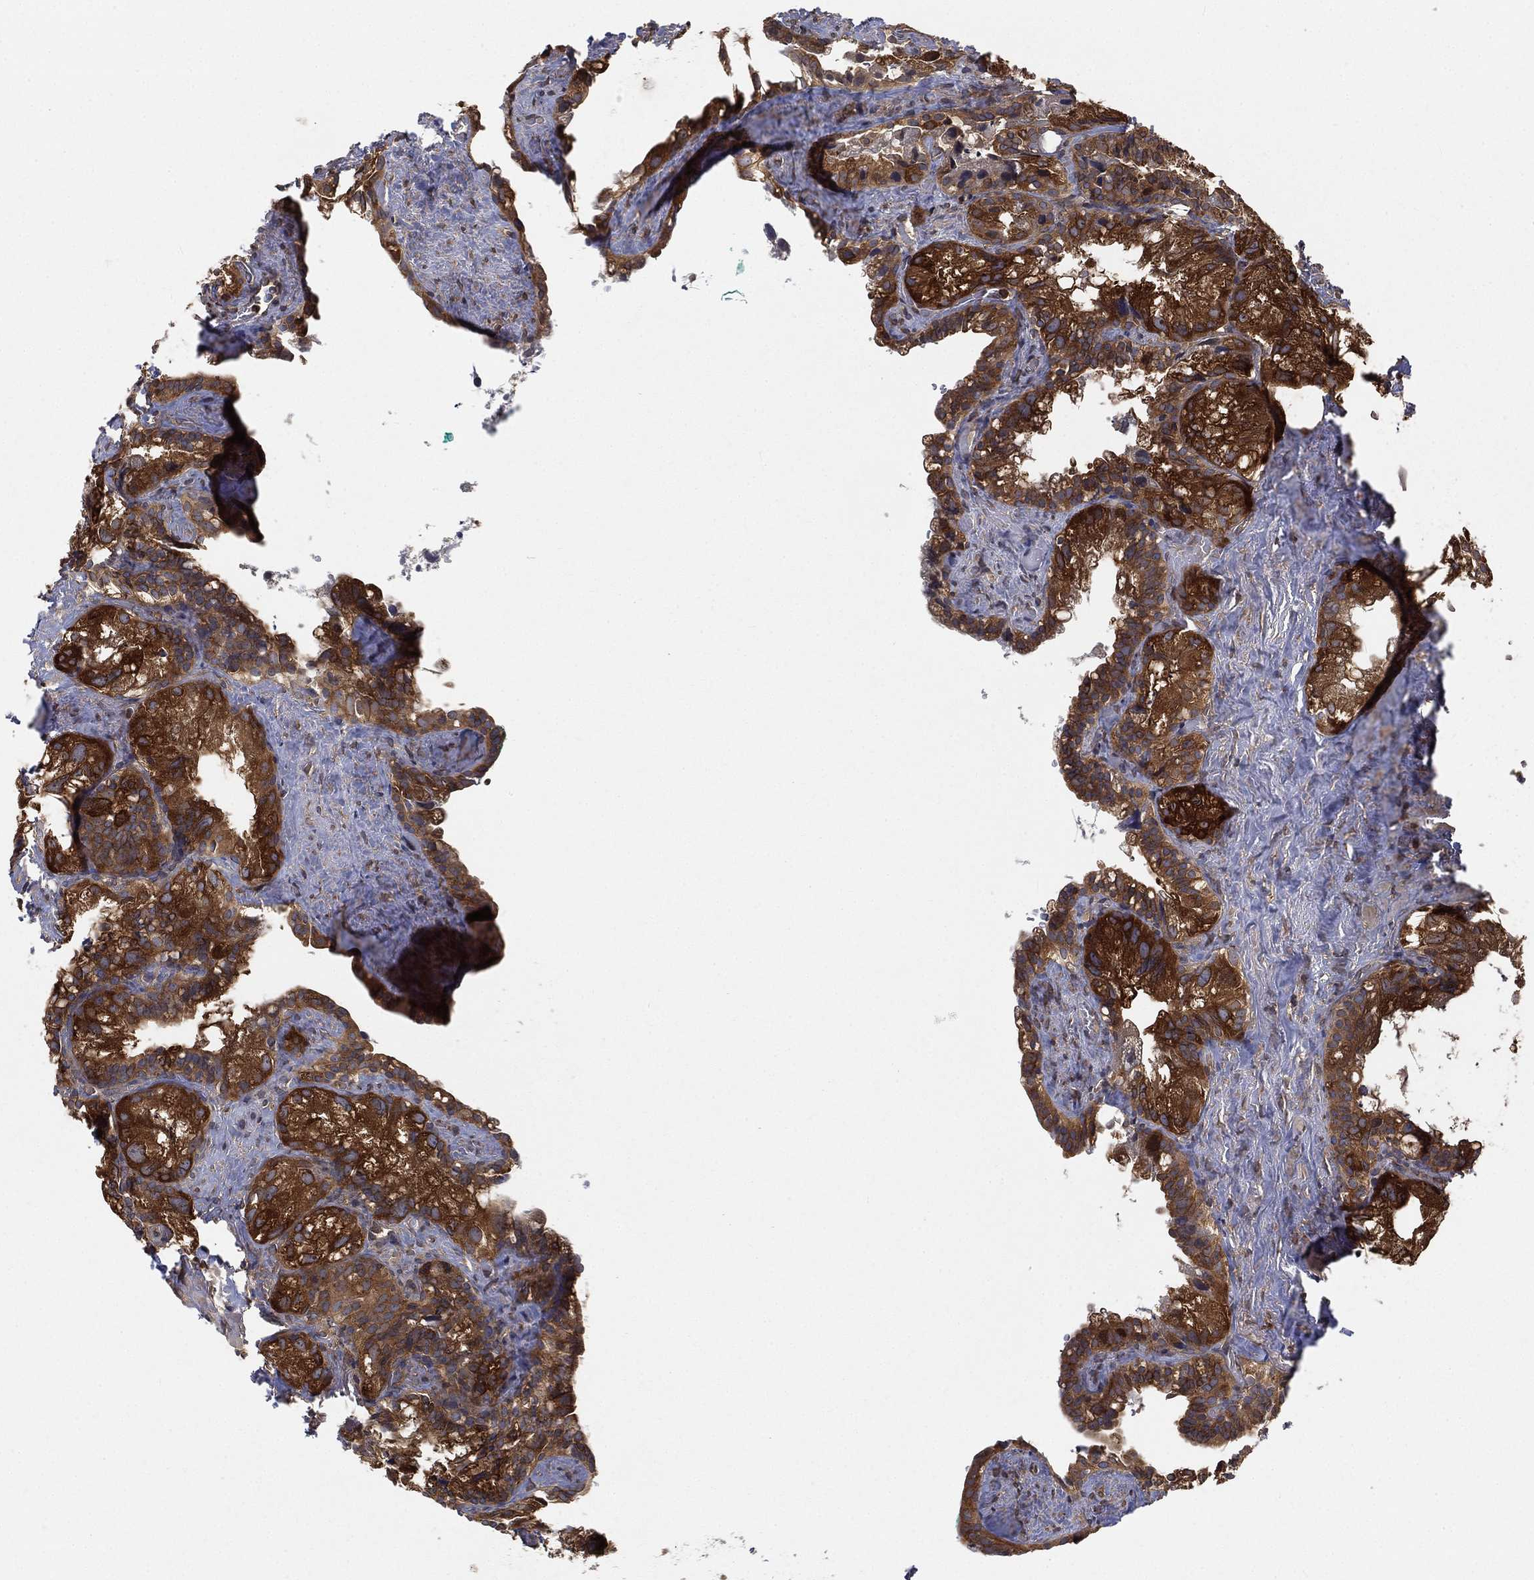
{"staining": {"intensity": "strong", "quantity": ">75%", "location": "cytoplasmic/membranous"}, "tissue": "seminal vesicle", "cell_type": "Glandular cells", "image_type": "normal", "snomed": [{"axis": "morphology", "description": "Normal tissue, NOS"}, {"axis": "topography", "description": "Seminal veicle"}], "caption": "About >75% of glandular cells in benign seminal vesicle display strong cytoplasmic/membranous protein expression as visualized by brown immunohistochemical staining.", "gene": "UBA5", "patient": {"sex": "male", "age": 72}}